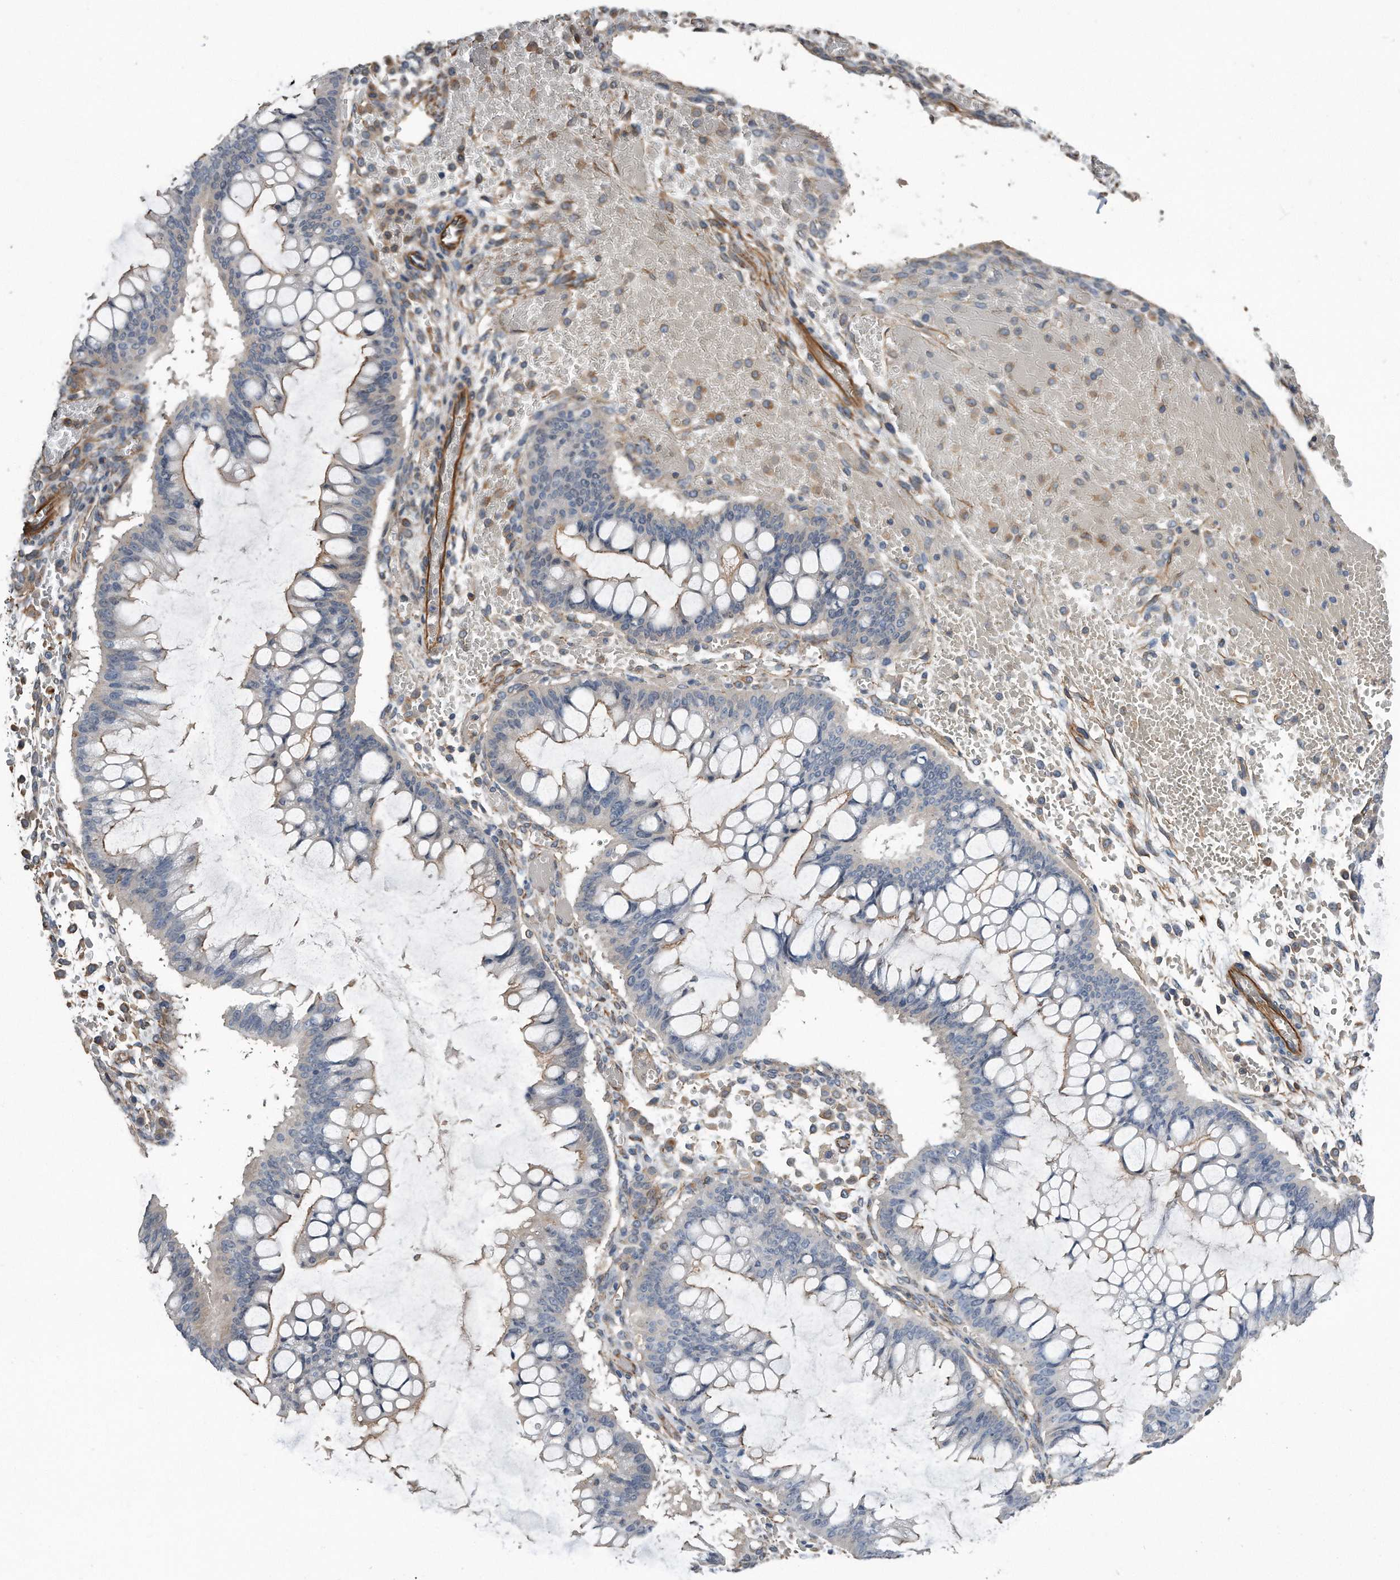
{"staining": {"intensity": "moderate", "quantity": "<25%", "location": "cytoplasmic/membranous"}, "tissue": "ovarian cancer", "cell_type": "Tumor cells", "image_type": "cancer", "snomed": [{"axis": "morphology", "description": "Cystadenocarcinoma, mucinous, NOS"}, {"axis": "topography", "description": "Ovary"}], "caption": "Protein positivity by IHC reveals moderate cytoplasmic/membranous positivity in about <25% of tumor cells in ovarian cancer (mucinous cystadenocarcinoma).", "gene": "GPC1", "patient": {"sex": "female", "age": 73}}